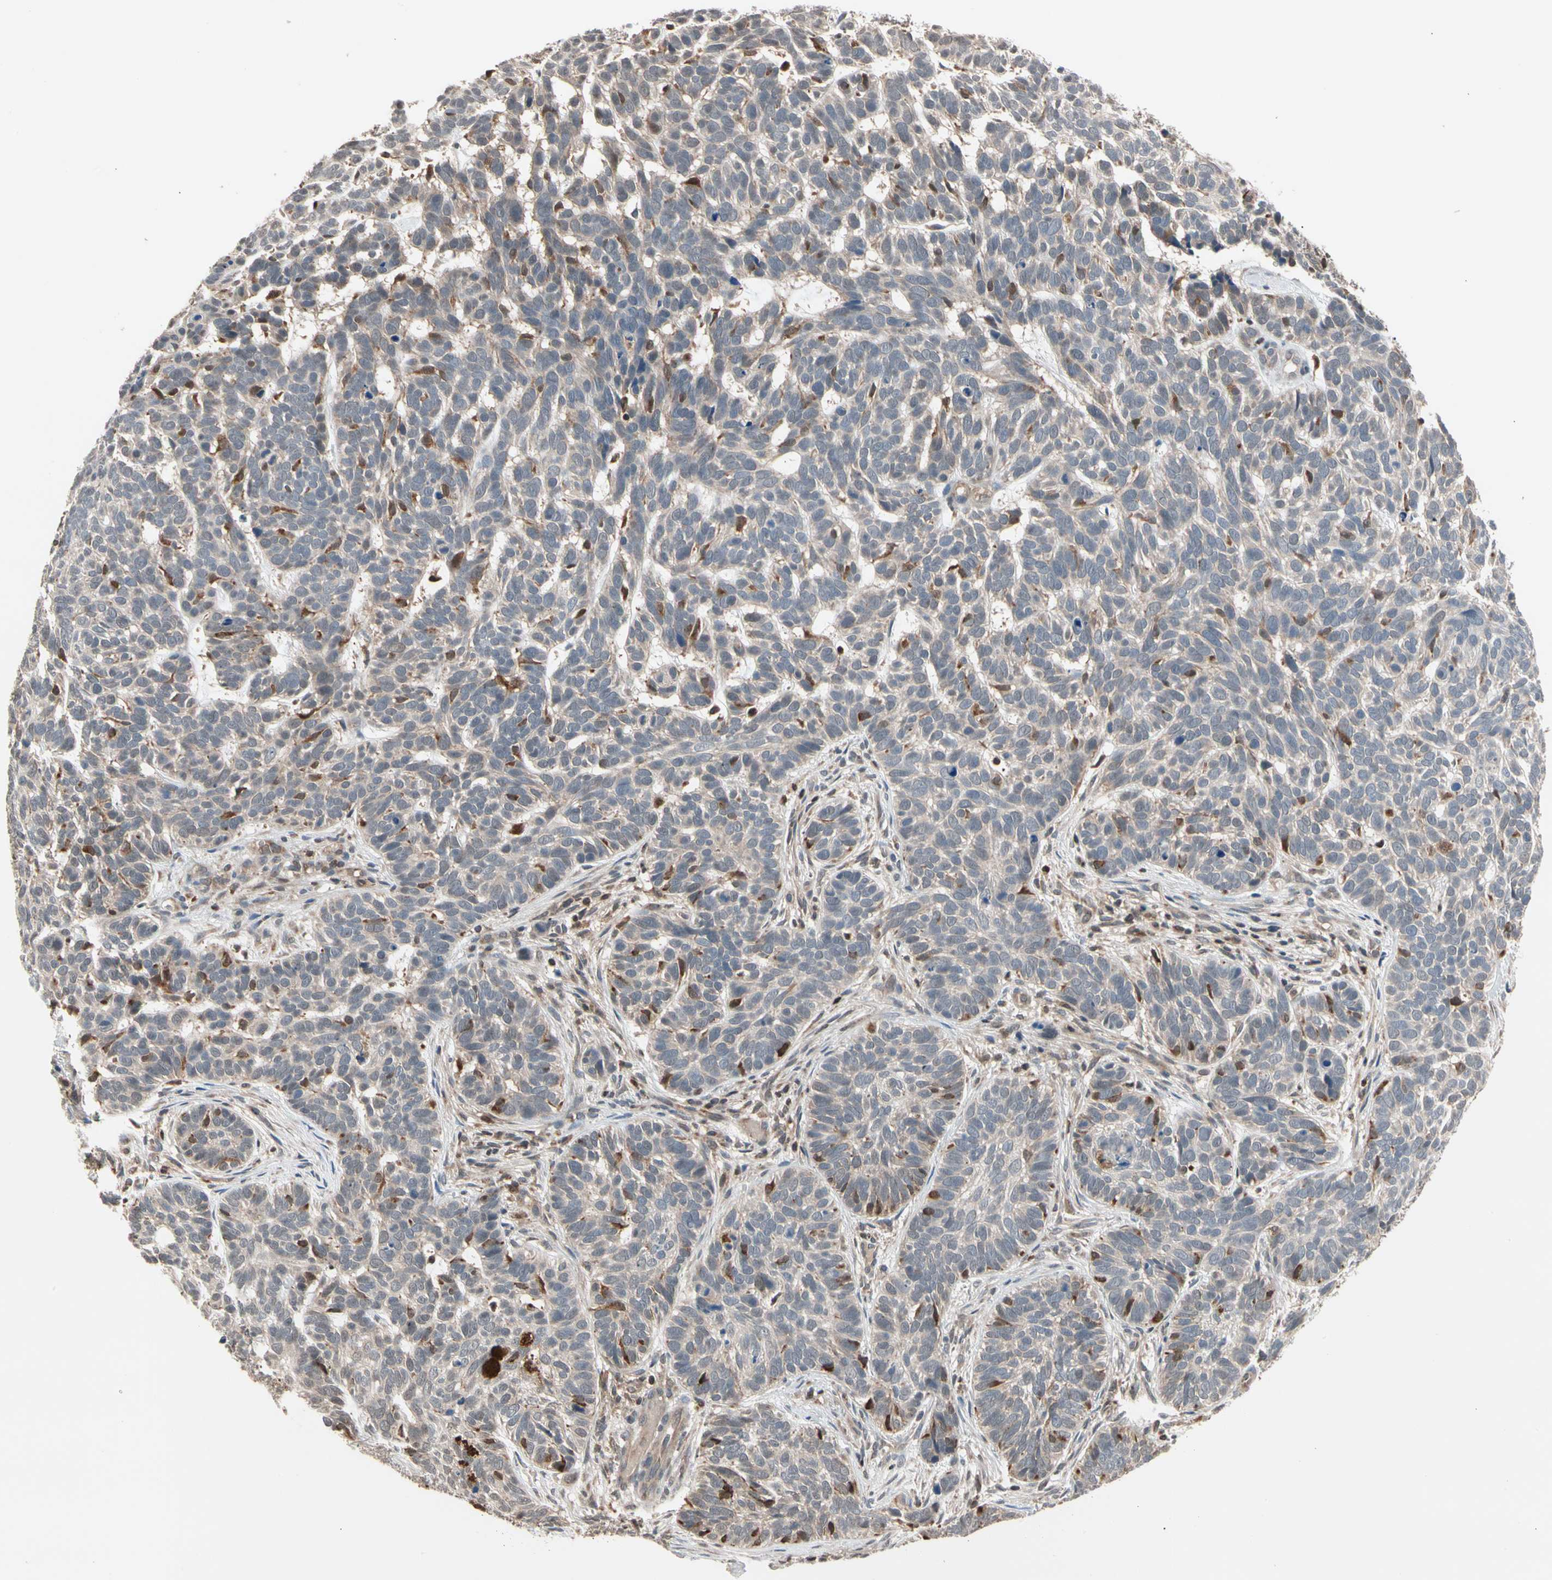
{"staining": {"intensity": "negative", "quantity": "none", "location": "none"}, "tissue": "skin cancer", "cell_type": "Tumor cells", "image_type": "cancer", "snomed": [{"axis": "morphology", "description": "Basal cell carcinoma"}, {"axis": "topography", "description": "Skin"}], "caption": "DAB immunohistochemical staining of human basal cell carcinoma (skin) displays no significant expression in tumor cells. (DAB (3,3'-diaminobenzidine) immunohistochemistry with hematoxylin counter stain).", "gene": "MTHFS", "patient": {"sex": "male", "age": 87}}